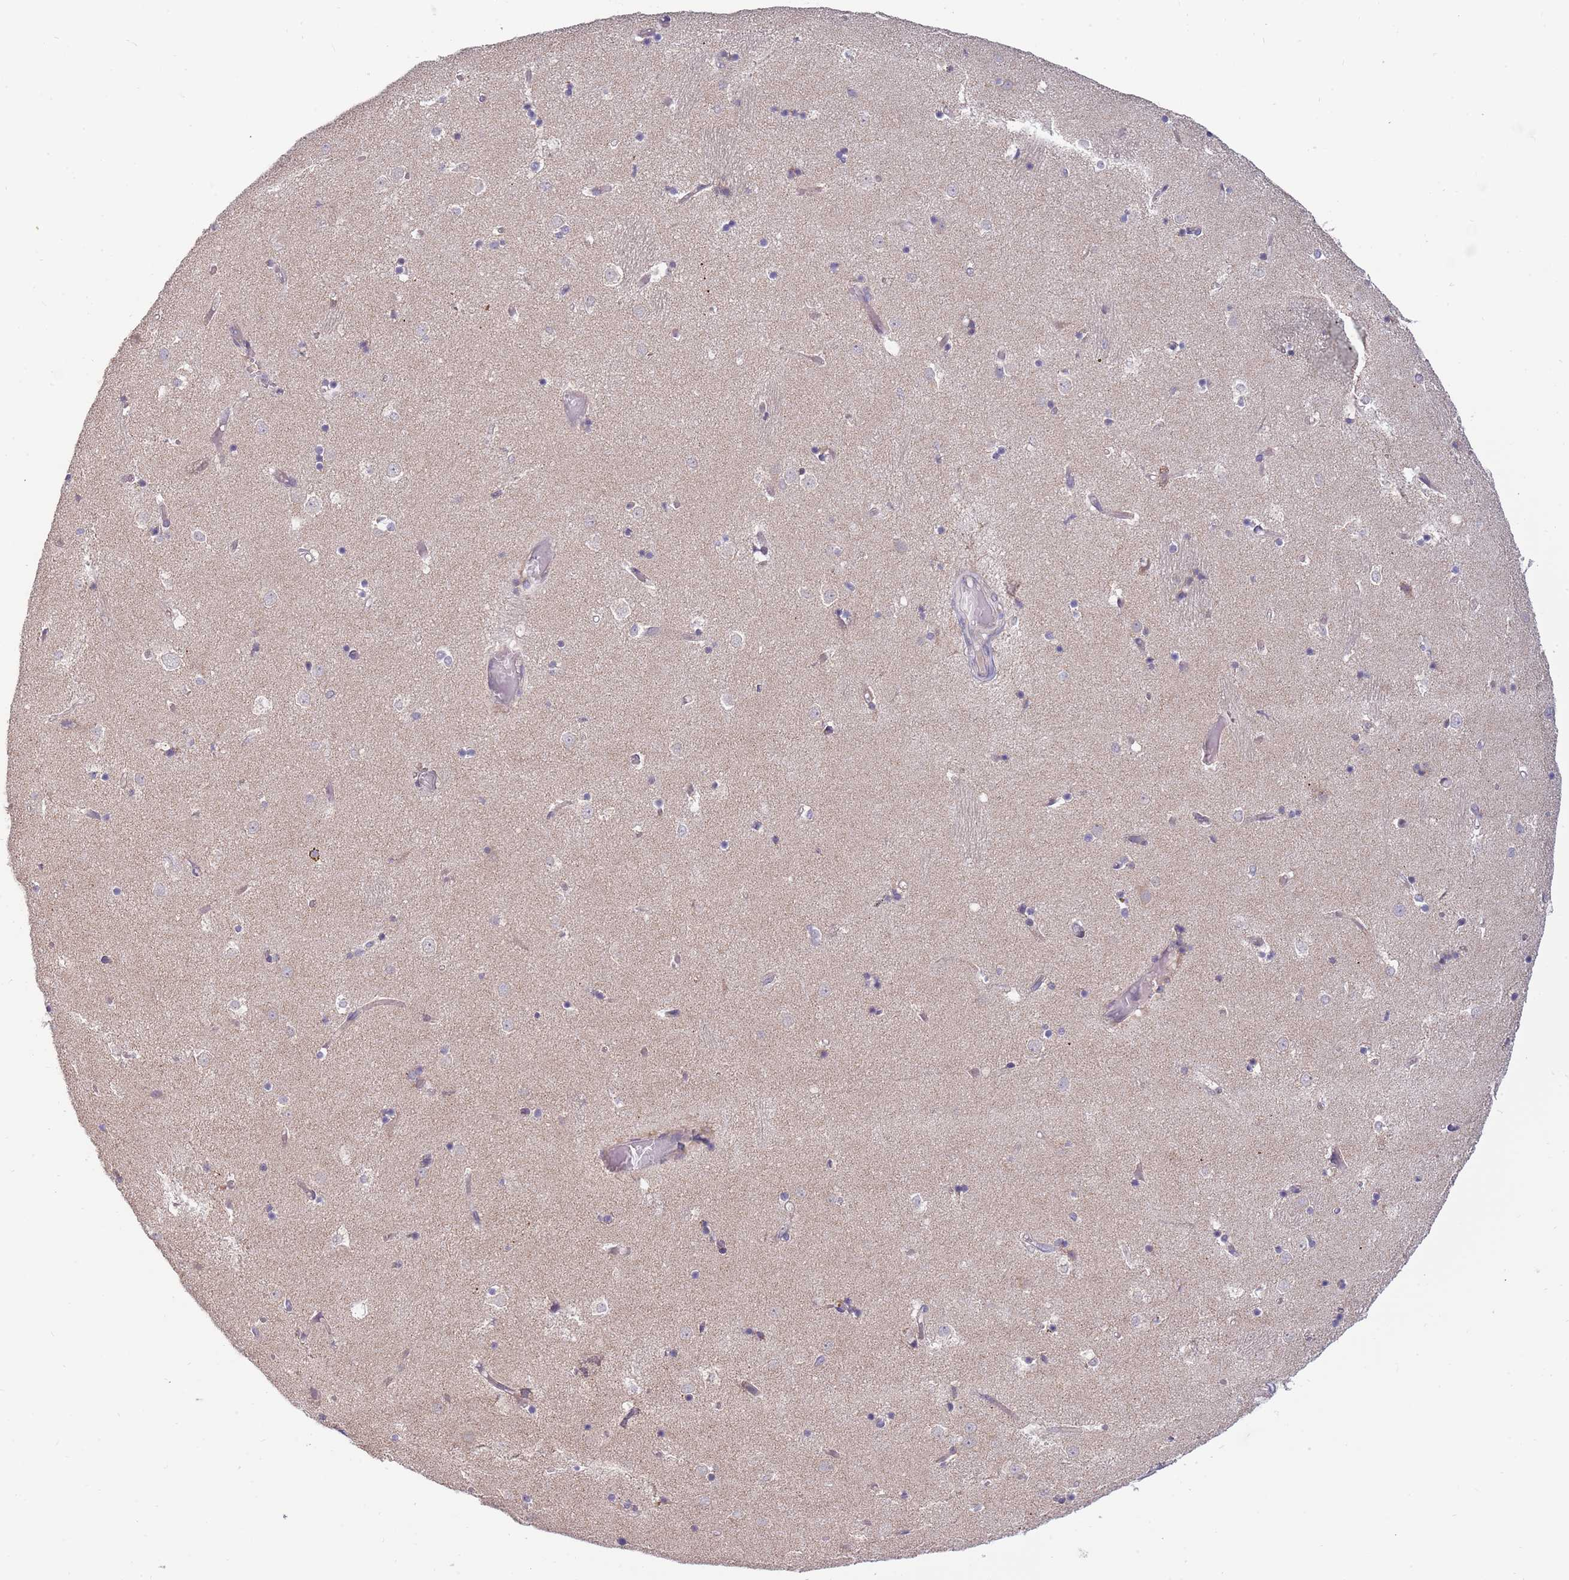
{"staining": {"intensity": "negative", "quantity": "none", "location": "none"}, "tissue": "caudate", "cell_type": "Glial cells", "image_type": "normal", "snomed": [{"axis": "morphology", "description": "Normal tissue, NOS"}, {"axis": "topography", "description": "Lateral ventricle wall"}], "caption": "Immunohistochemistry (IHC) of benign human caudate displays no expression in glial cells. (Stains: DAB IHC with hematoxylin counter stain, Microscopy: brightfield microscopy at high magnification).", "gene": "RNF181", "patient": {"sex": "female", "age": 52}}